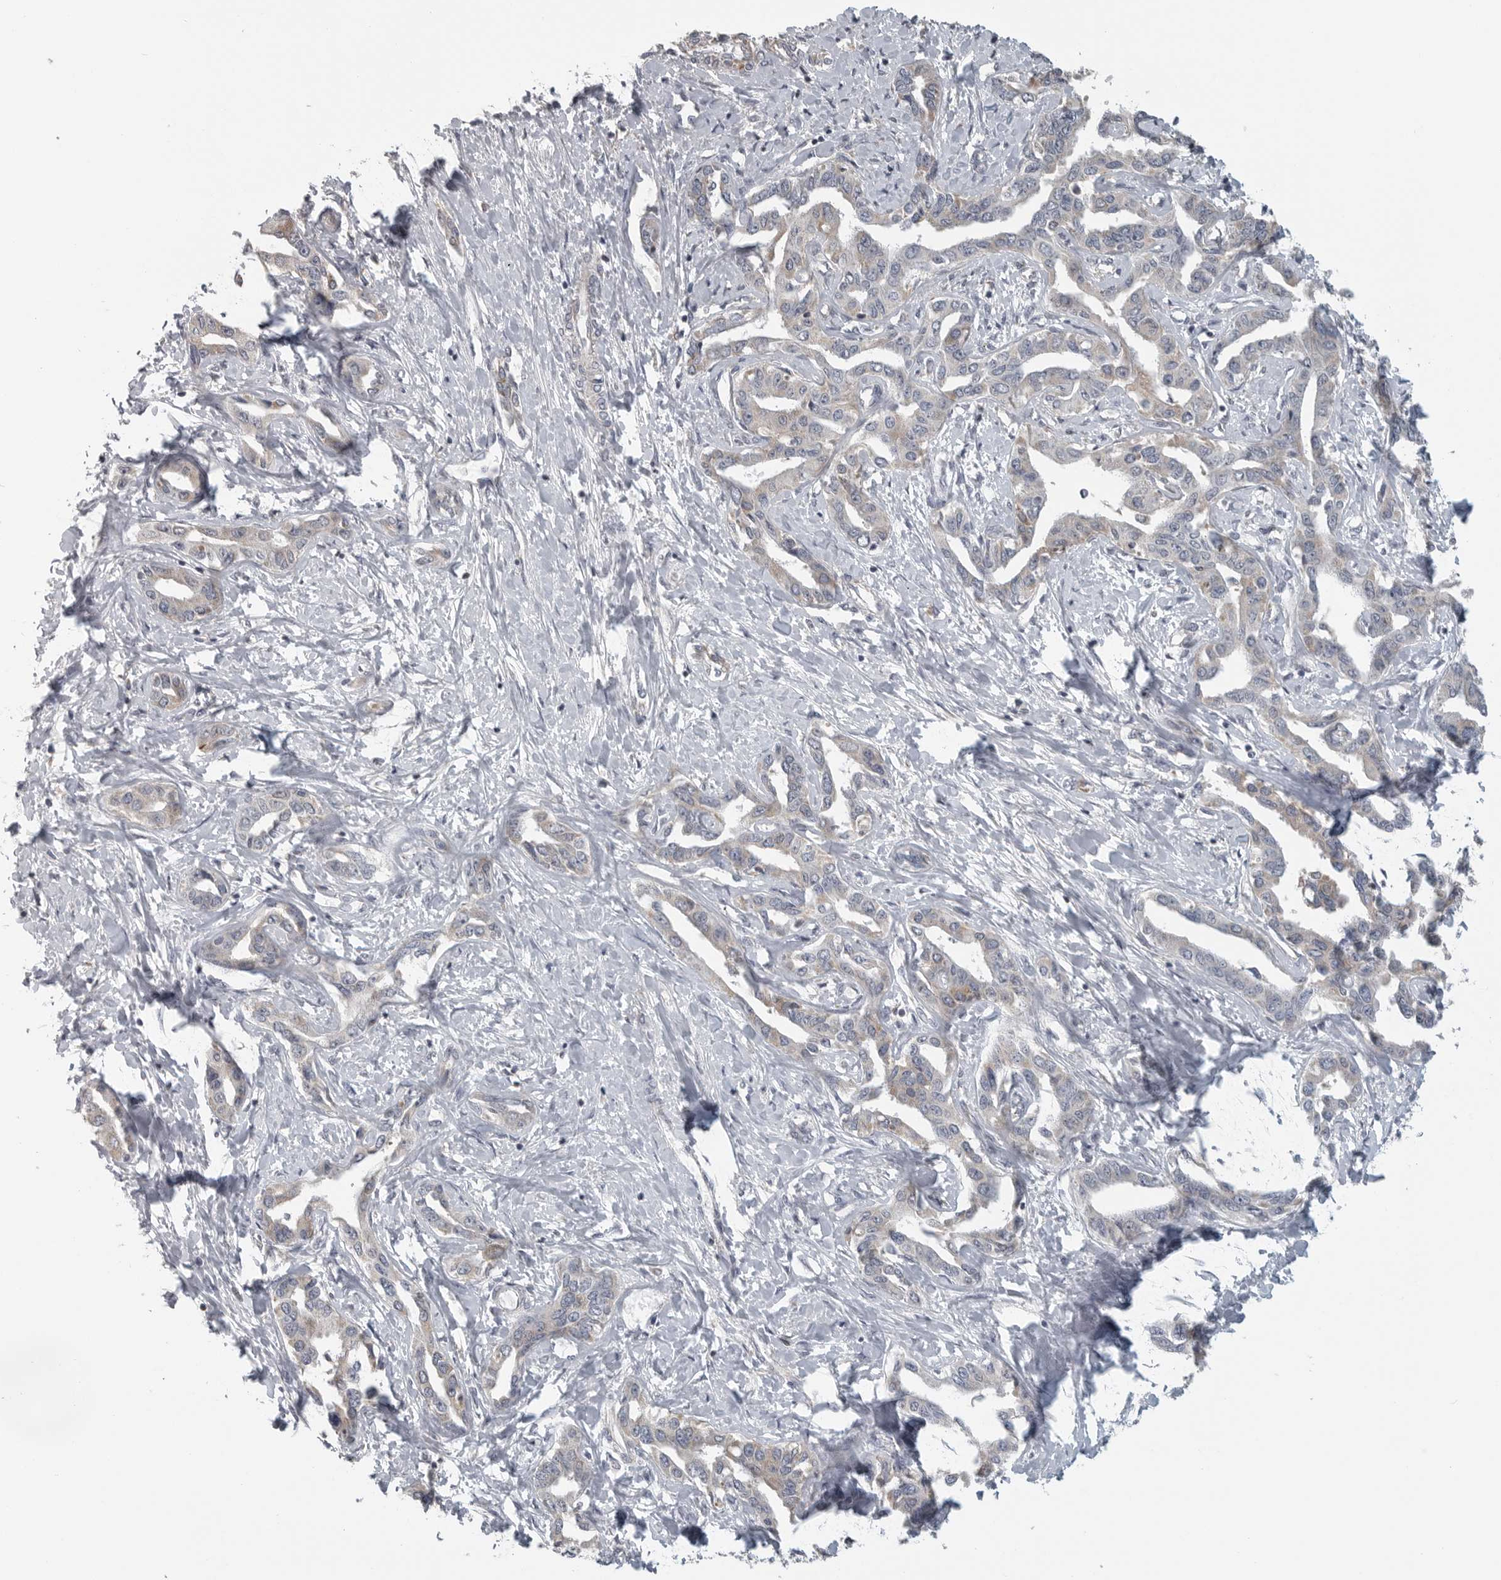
{"staining": {"intensity": "negative", "quantity": "none", "location": "none"}, "tissue": "liver cancer", "cell_type": "Tumor cells", "image_type": "cancer", "snomed": [{"axis": "morphology", "description": "Cholangiocarcinoma"}, {"axis": "topography", "description": "Liver"}], "caption": "DAB immunohistochemical staining of human liver cancer demonstrates no significant positivity in tumor cells.", "gene": "RXFP3", "patient": {"sex": "male", "age": 59}}